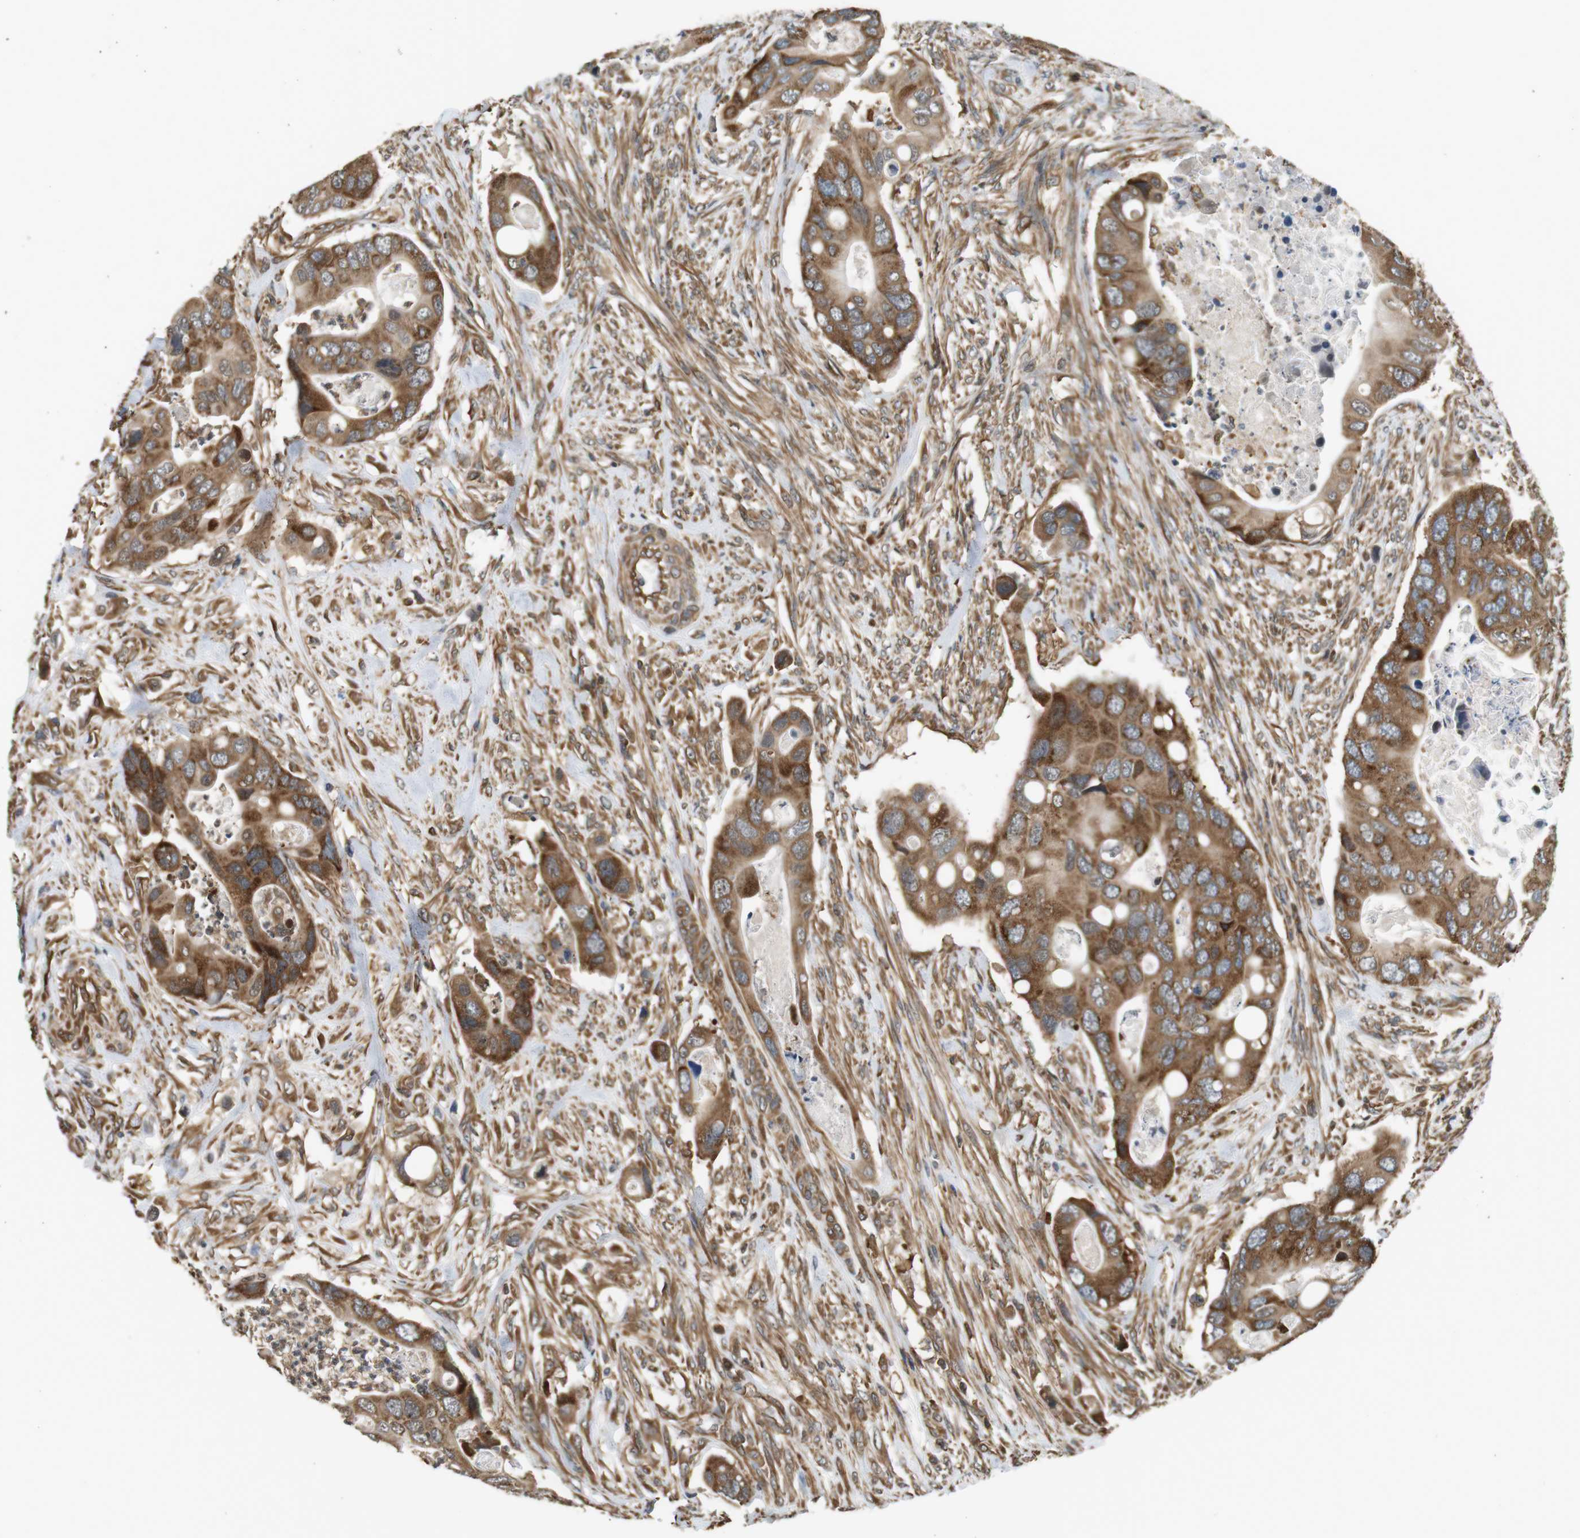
{"staining": {"intensity": "moderate", "quantity": ">75%", "location": "cytoplasmic/membranous"}, "tissue": "colorectal cancer", "cell_type": "Tumor cells", "image_type": "cancer", "snomed": [{"axis": "morphology", "description": "Adenocarcinoma, NOS"}, {"axis": "topography", "description": "Rectum"}], "caption": "Approximately >75% of tumor cells in adenocarcinoma (colorectal) show moderate cytoplasmic/membranous protein staining as visualized by brown immunohistochemical staining.", "gene": "PA2G4", "patient": {"sex": "female", "age": 57}}